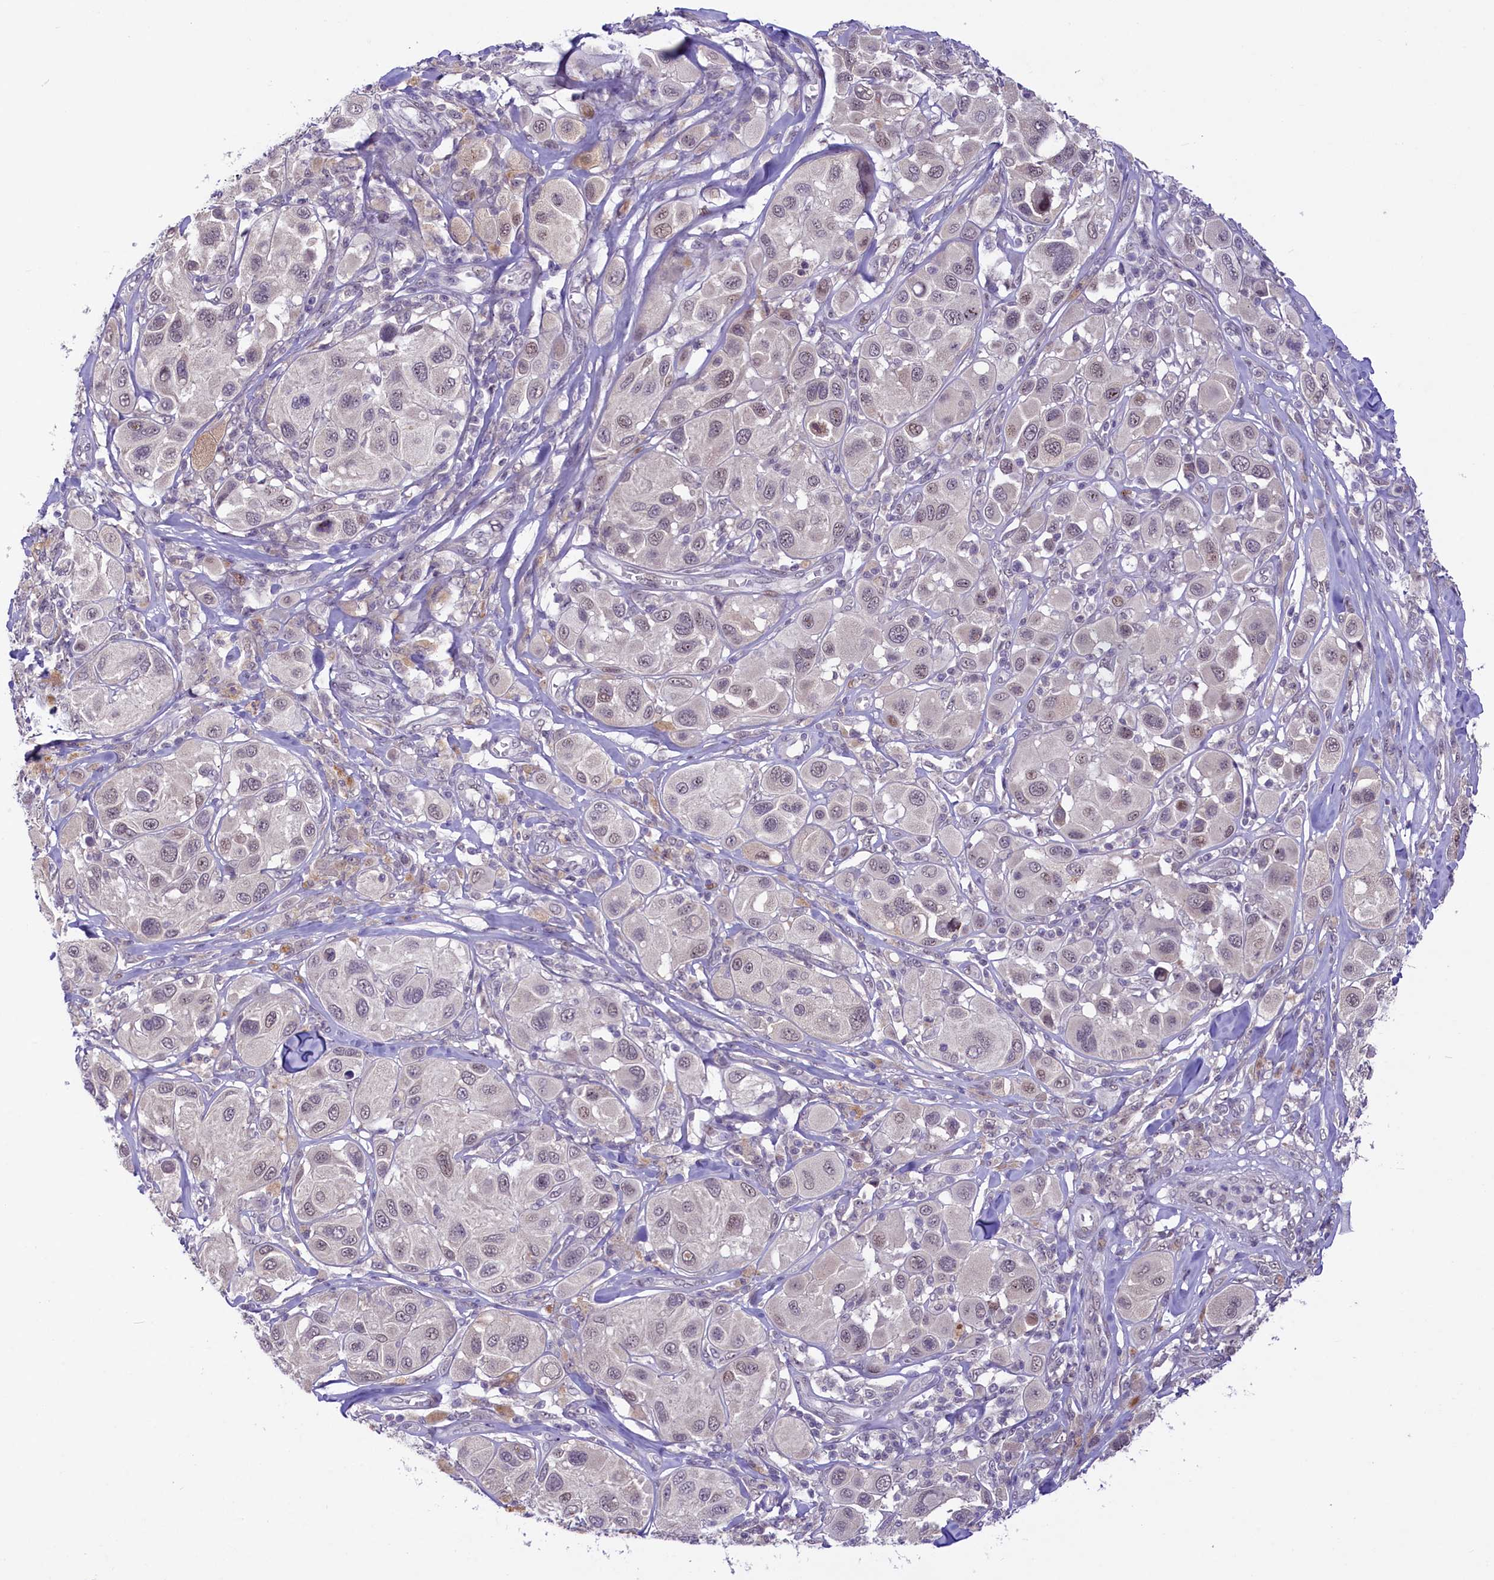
{"staining": {"intensity": "weak", "quantity": "<25%", "location": "nuclear"}, "tissue": "melanoma", "cell_type": "Tumor cells", "image_type": "cancer", "snomed": [{"axis": "morphology", "description": "Malignant melanoma, Metastatic site"}, {"axis": "topography", "description": "Skin"}], "caption": "Tumor cells show no significant protein staining in melanoma.", "gene": "ANKS3", "patient": {"sex": "male", "age": 41}}